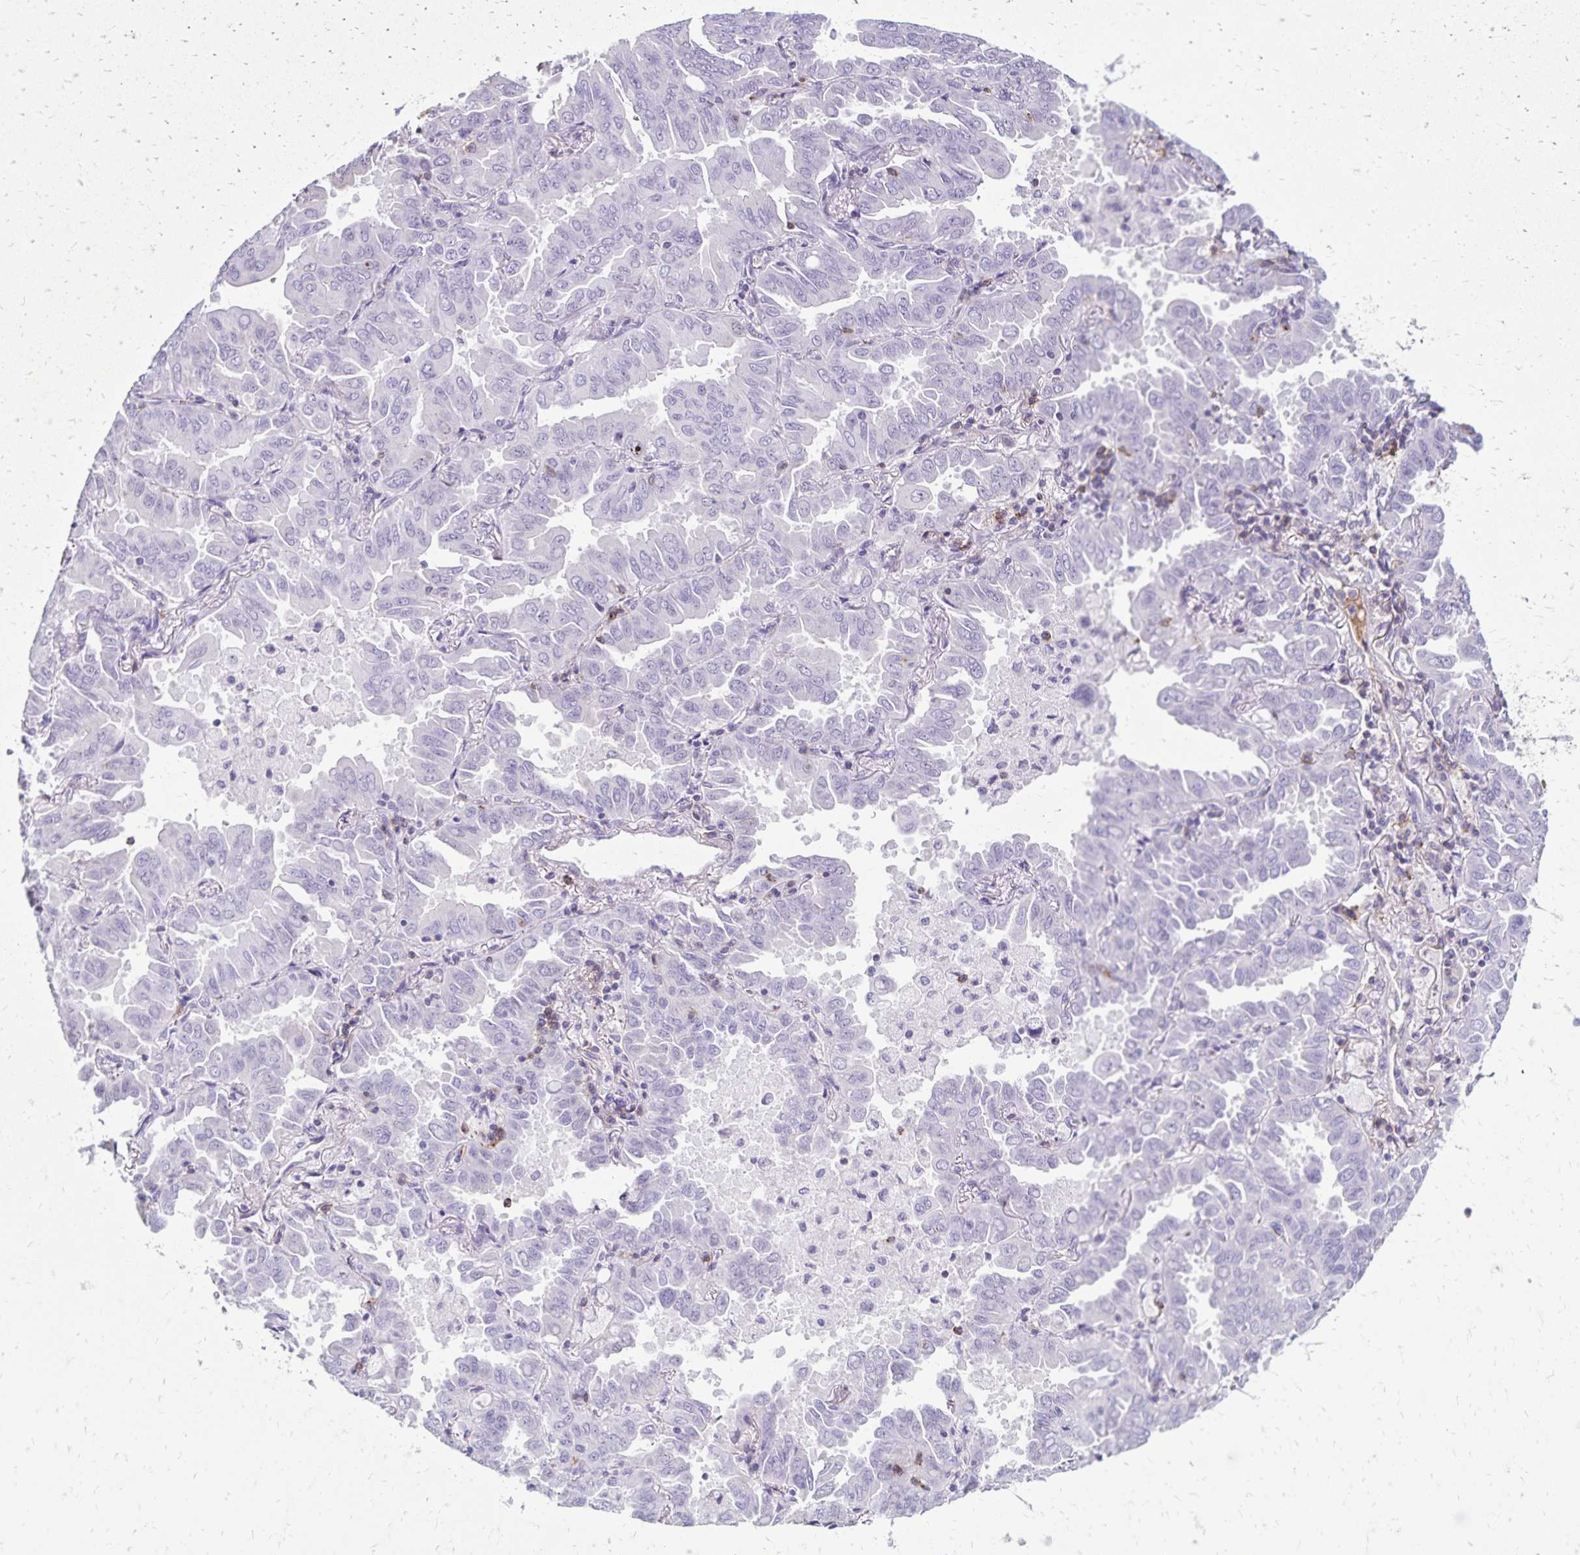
{"staining": {"intensity": "negative", "quantity": "none", "location": "none"}, "tissue": "lung cancer", "cell_type": "Tumor cells", "image_type": "cancer", "snomed": [{"axis": "morphology", "description": "Adenocarcinoma, NOS"}, {"axis": "topography", "description": "Lung"}], "caption": "An IHC photomicrograph of lung cancer is shown. There is no staining in tumor cells of lung cancer.", "gene": "CD27", "patient": {"sex": "male", "age": 64}}